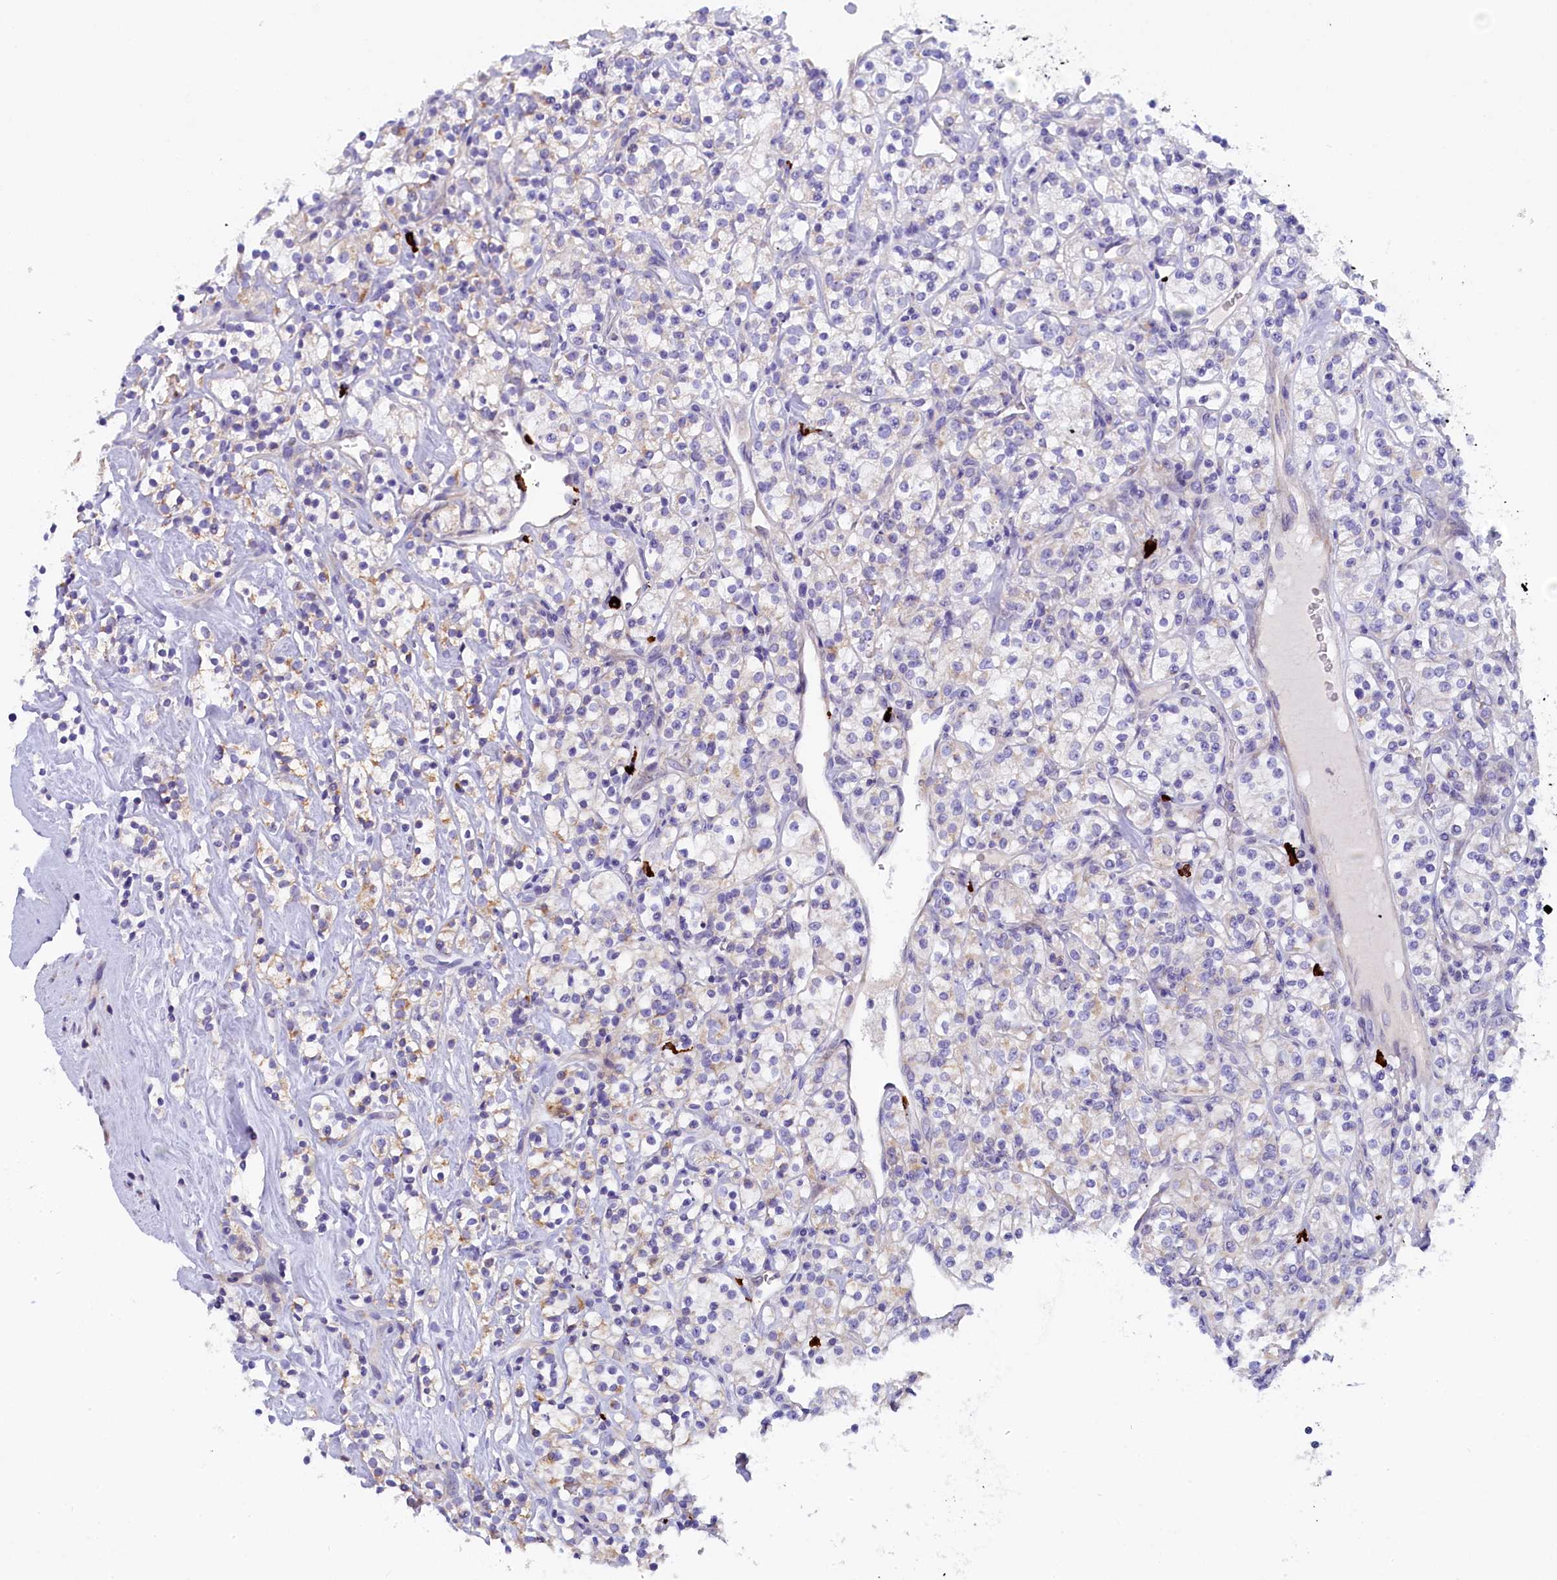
{"staining": {"intensity": "moderate", "quantity": "<25%", "location": "cytoplasmic/membranous"}, "tissue": "renal cancer", "cell_type": "Tumor cells", "image_type": "cancer", "snomed": [{"axis": "morphology", "description": "Adenocarcinoma, NOS"}, {"axis": "topography", "description": "Kidney"}], "caption": "Immunohistochemistry (IHC) micrograph of renal cancer stained for a protein (brown), which shows low levels of moderate cytoplasmic/membranous expression in approximately <25% of tumor cells.", "gene": "RTTN", "patient": {"sex": "male", "age": 77}}